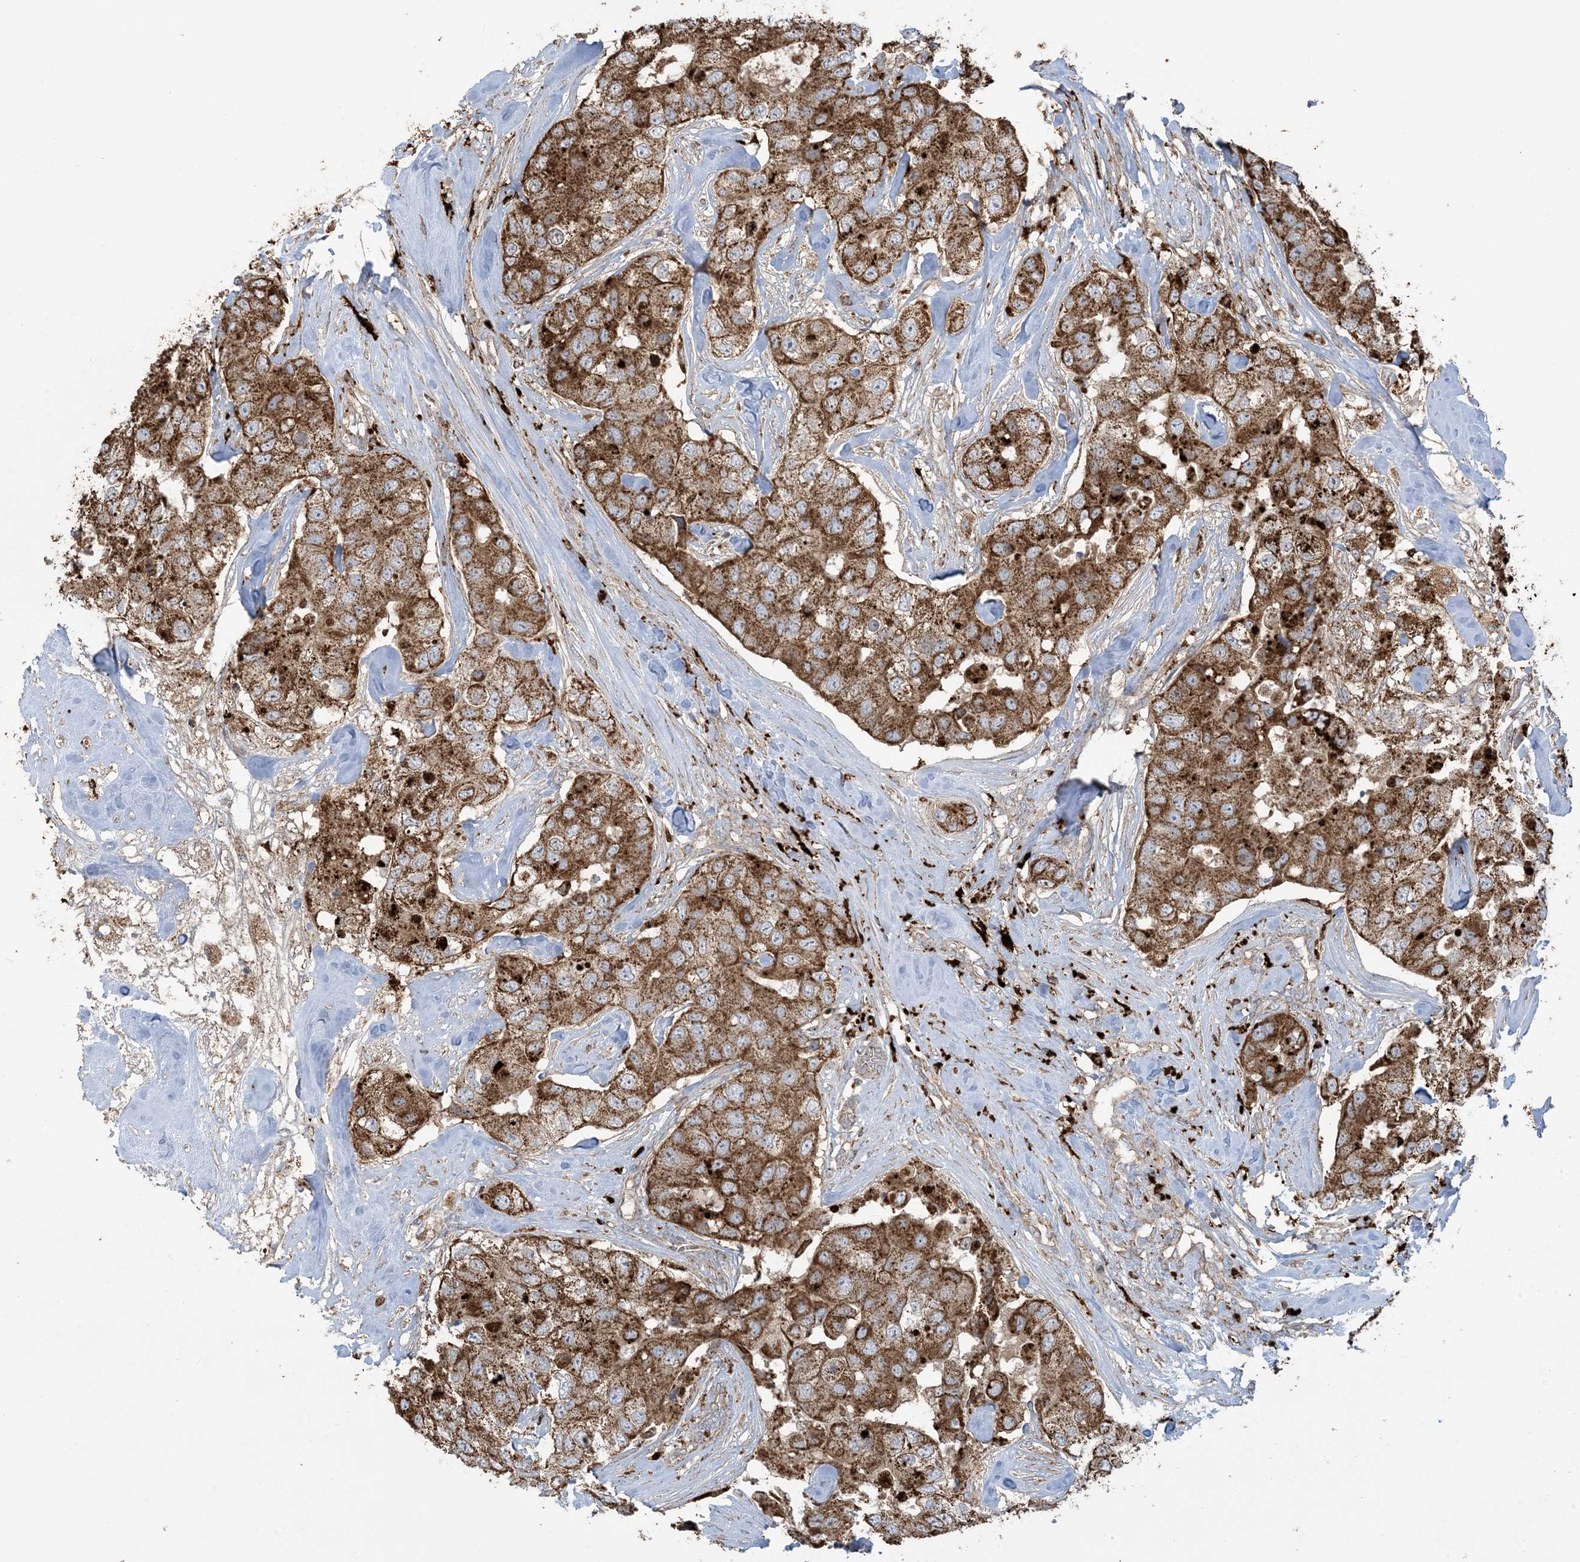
{"staining": {"intensity": "moderate", "quantity": ">75%", "location": "cytoplasmic/membranous"}, "tissue": "breast cancer", "cell_type": "Tumor cells", "image_type": "cancer", "snomed": [{"axis": "morphology", "description": "Duct carcinoma"}, {"axis": "topography", "description": "Breast"}], "caption": "Immunohistochemical staining of human intraductal carcinoma (breast) demonstrates medium levels of moderate cytoplasmic/membranous positivity in approximately >75% of tumor cells. Immunohistochemistry (ihc) stains the protein in brown and the nuclei are stained blue.", "gene": "AGA", "patient": {"sex": "female", "age": 62}}